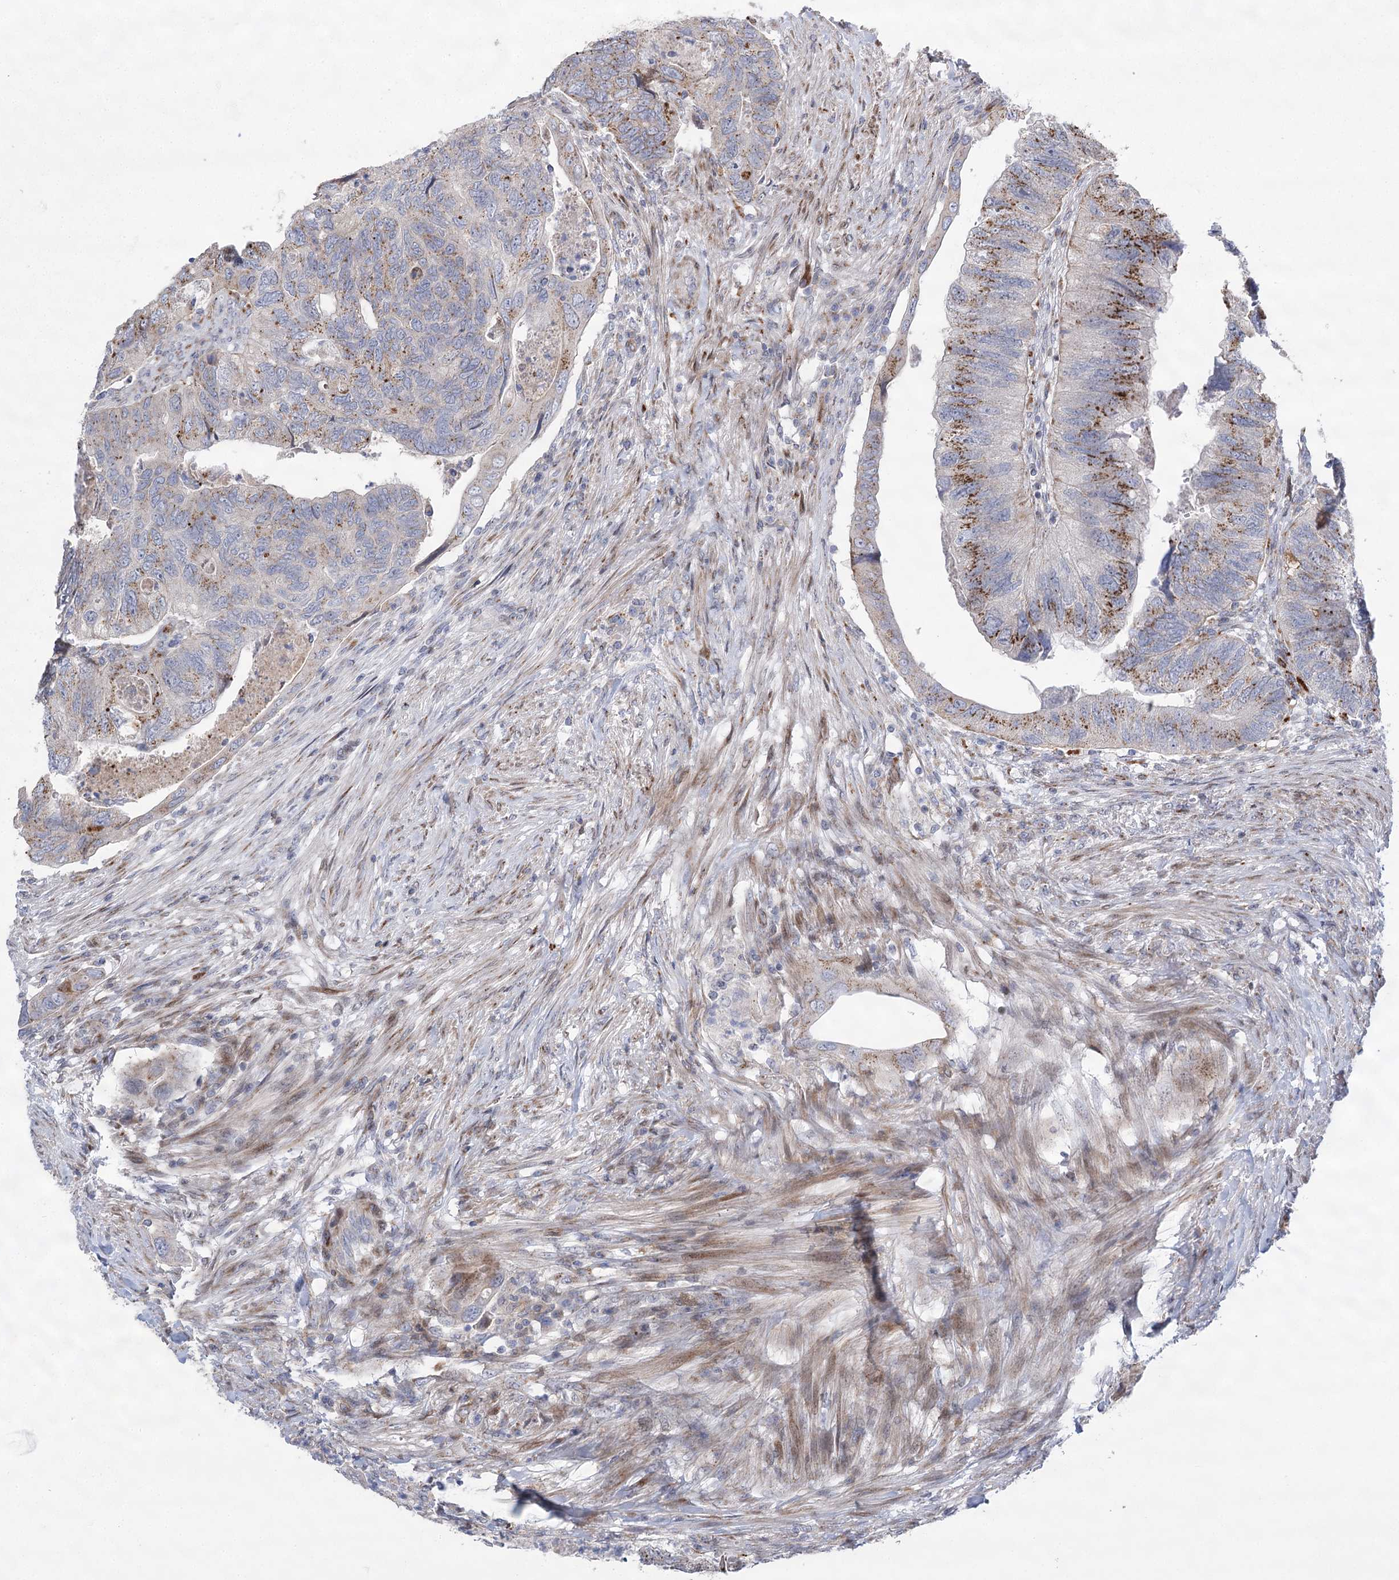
{"staining": {"intensity": "moderate", "quantity": "25%-75%", "location": "cytoplasmic/membranous"}, "tissue": "colorectal cancer", "cell_type": "Tumor cells", "image_type": "cancer", "snomed": [{"axis": "morphology", "description": "Adenocarcinoma, NOS"}, {"axis": "topography", "description": "Rectum"}], "caption": "Human colorectal cancer (adenocarcinoma) stained with a brown dye shows moderate cytoplasmic/membranous positive staining in about 25%-75% of tumor cells.", "gene": "NME7", "patient": {"sex": "male", "age": 63}}